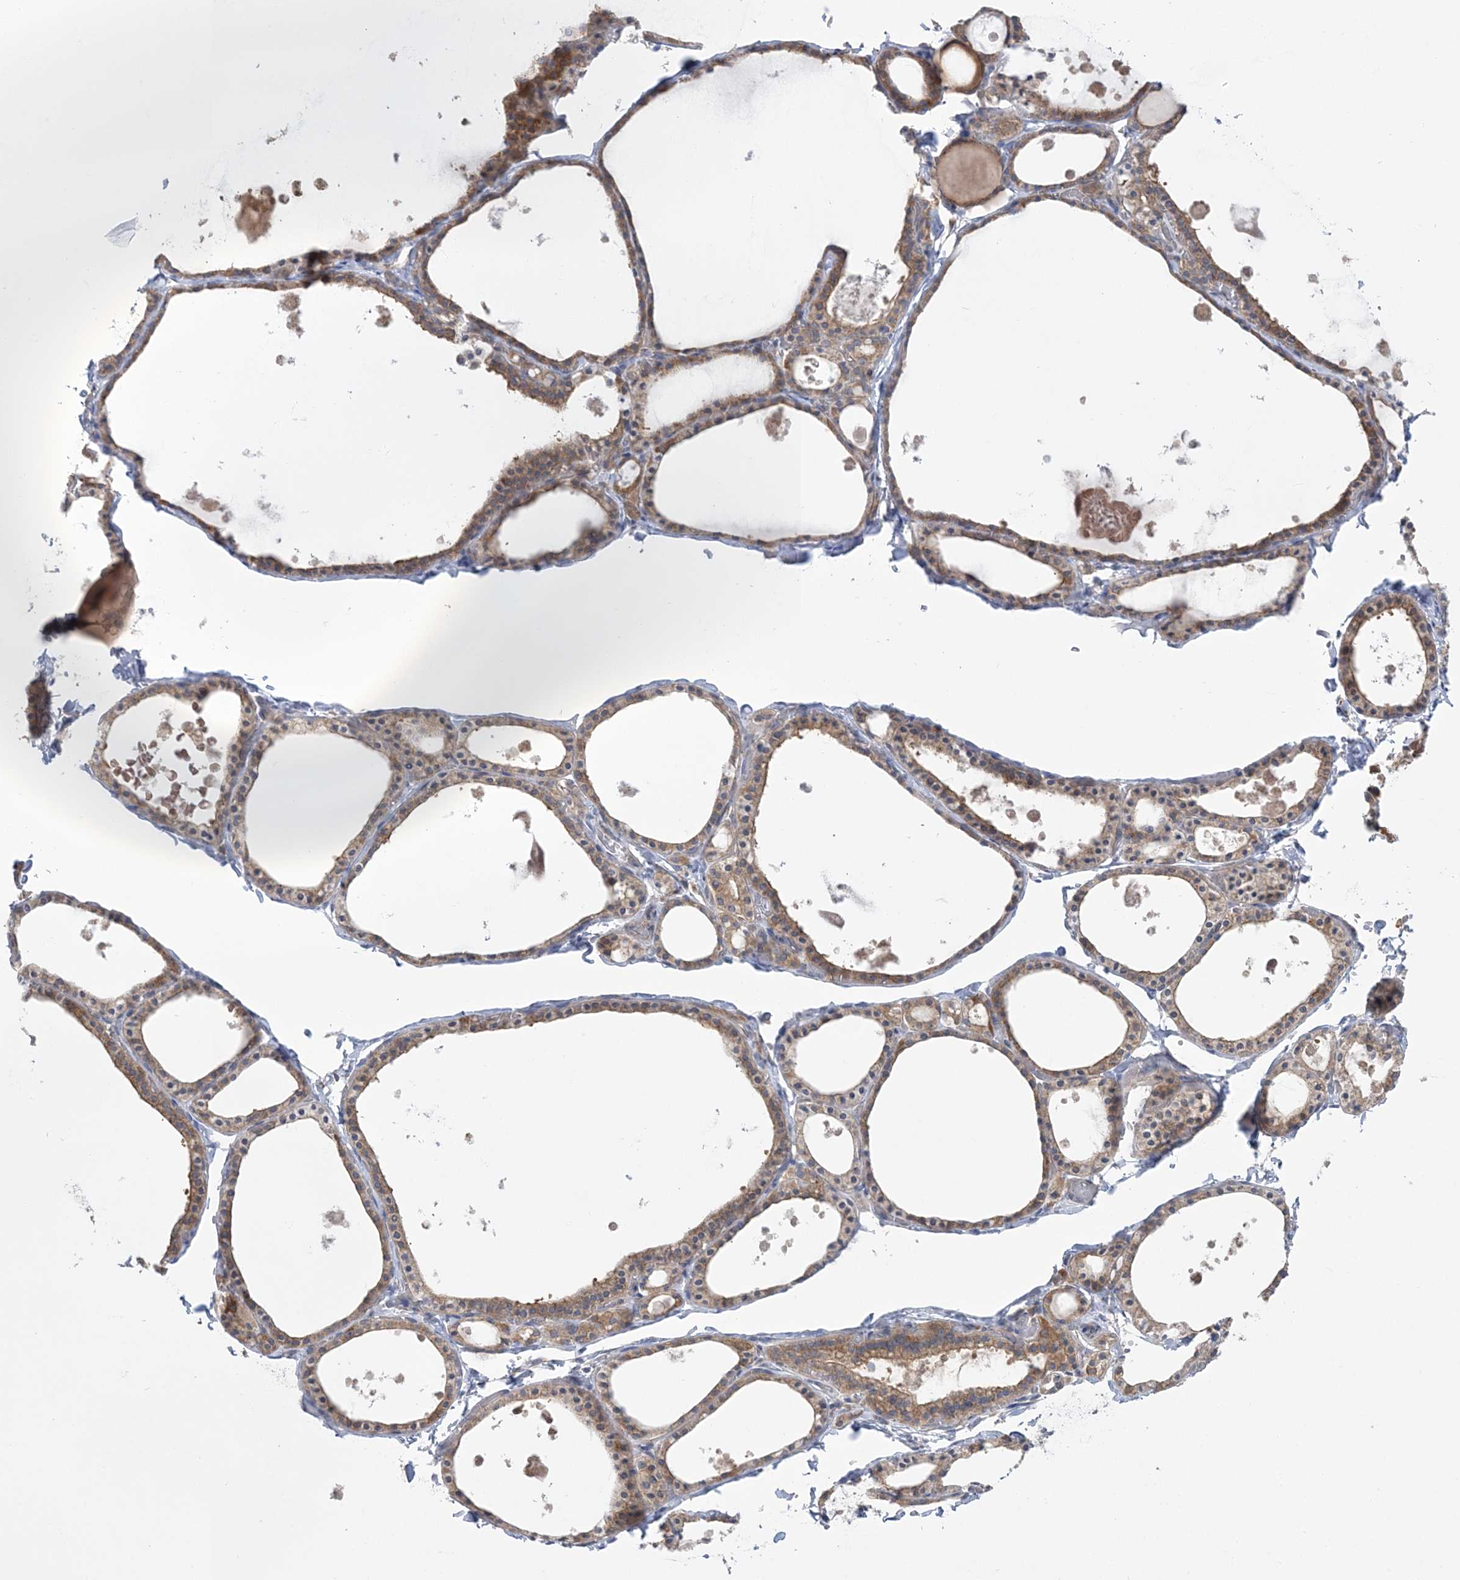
{"staining": {"intensity": "moderate", "quantity": ">75%", "location": "cytoplasmic/membranous"}, "tissue": "thyroid gland", "cell_type": "Glandular cells", "image_type": "normal", "snomed": [{"axis": "morphology", "description": "Normal tissue, NOS"}, {"axis": "topography", "description": "Thyroid gland"}], "caption": "Glandular cells show medium levels of moderate cytoplasmic/membranous expression in approximately >75% of cells in normal human thyroid gland. (DAB (3,3'-diaminobenzidine) = brown stain, brightfield microscopy at high magnification).", "gene": "MMADHC", "patient": {"sex": "male", "age": 56}}